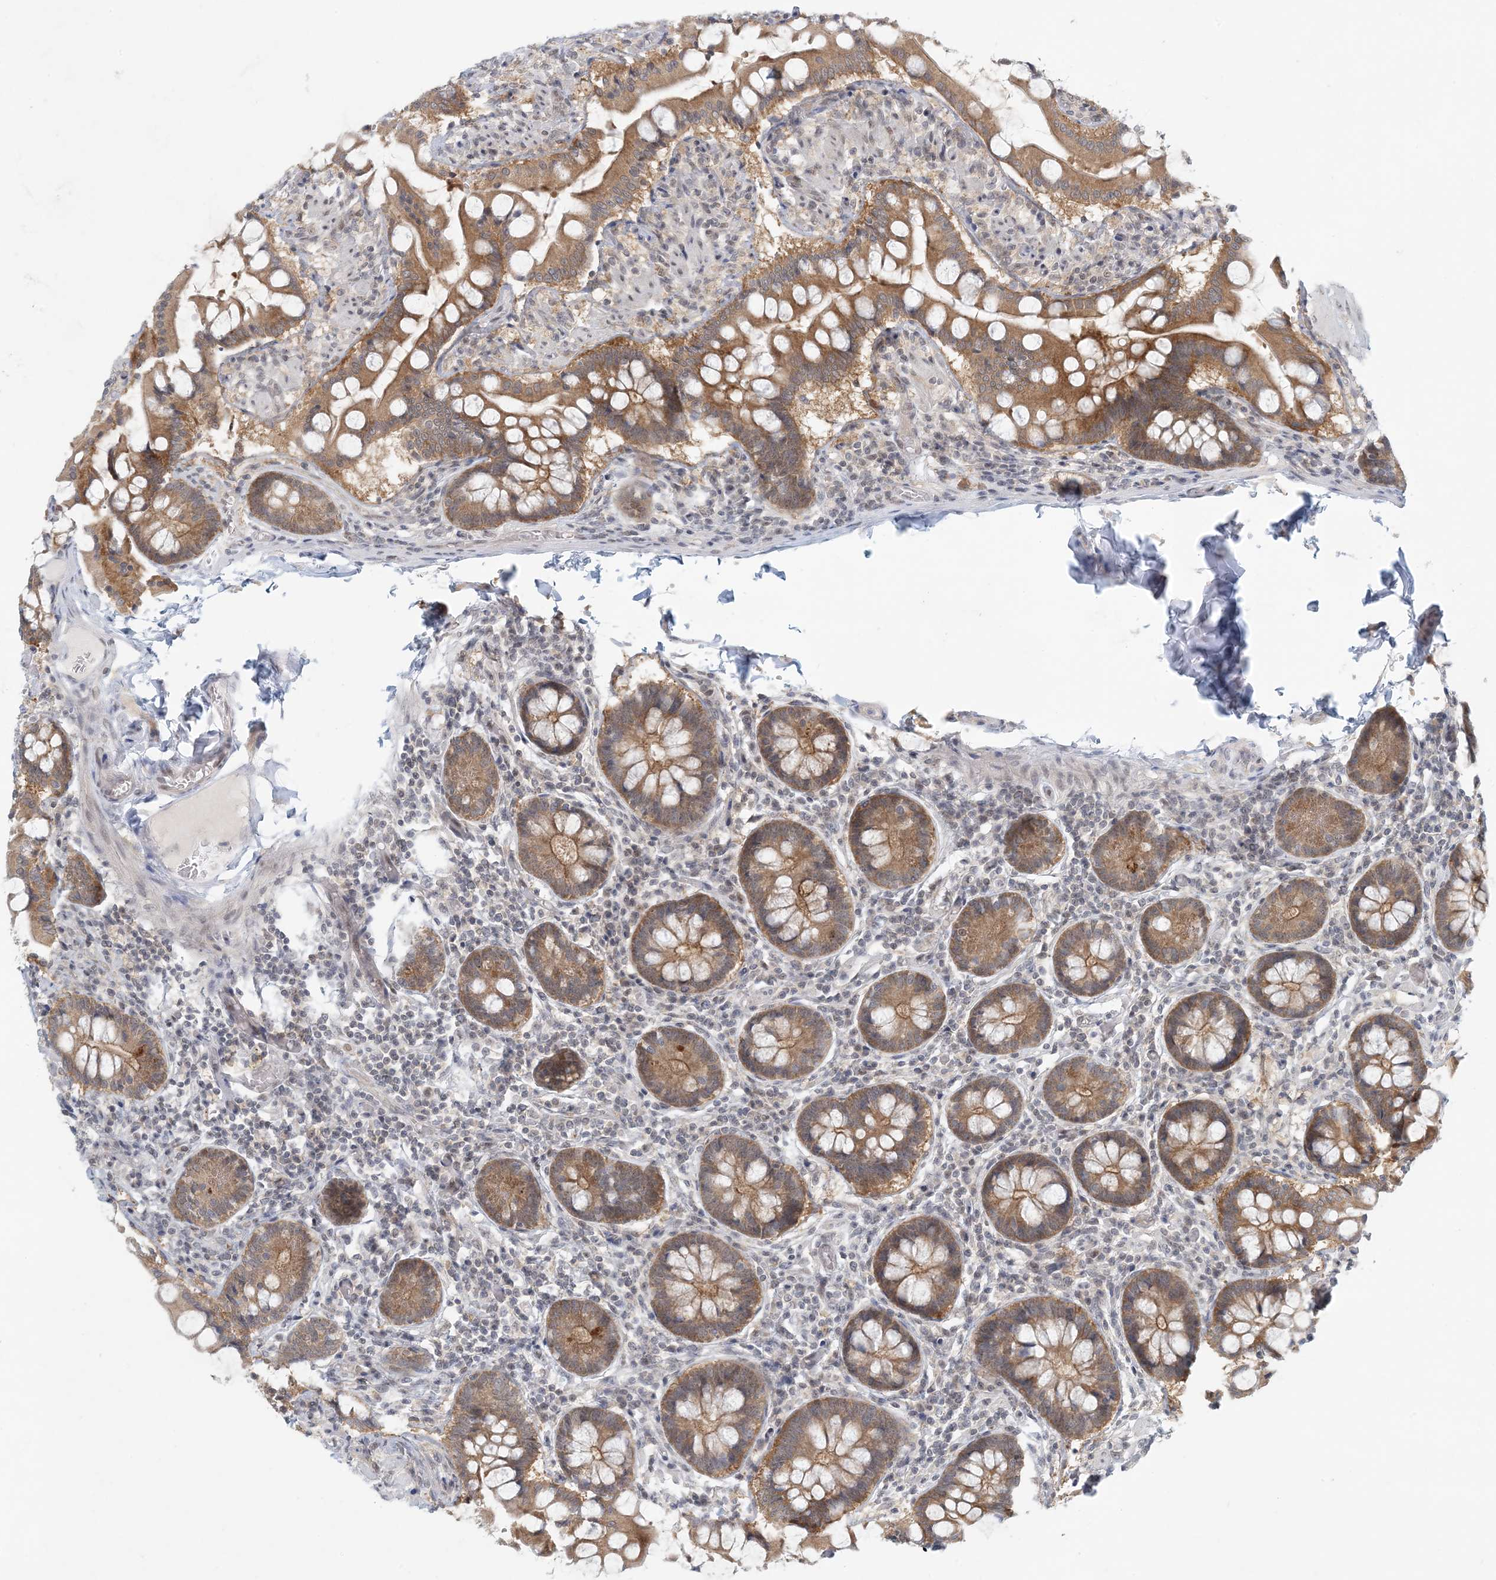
{"staining": {"intensity": "moderate", "quantity": ">75%", "location": "cytoplasmic/membranous"}, "tissue": "small intestine", "cell_type": "Glandular cells", "image_type": "normal", "snomed": [{"axis": "morphology", "description": "Normal tissue, NOS"}, {"axis": "topography", "description": "Small intestine"}], "caption": "Small intestine stained with DAB (3,3'-diaminobenzidine) immunohistochemistry (IHC) shows medium levels of moderate cytoplasmic/membranous positivity in approximately >75% of glandular cells. (brown staining indicates protein expression, while blue staining denotes nuclei).", "gene": "OBI1", "patient": {"sex": "male", "age": 41}}